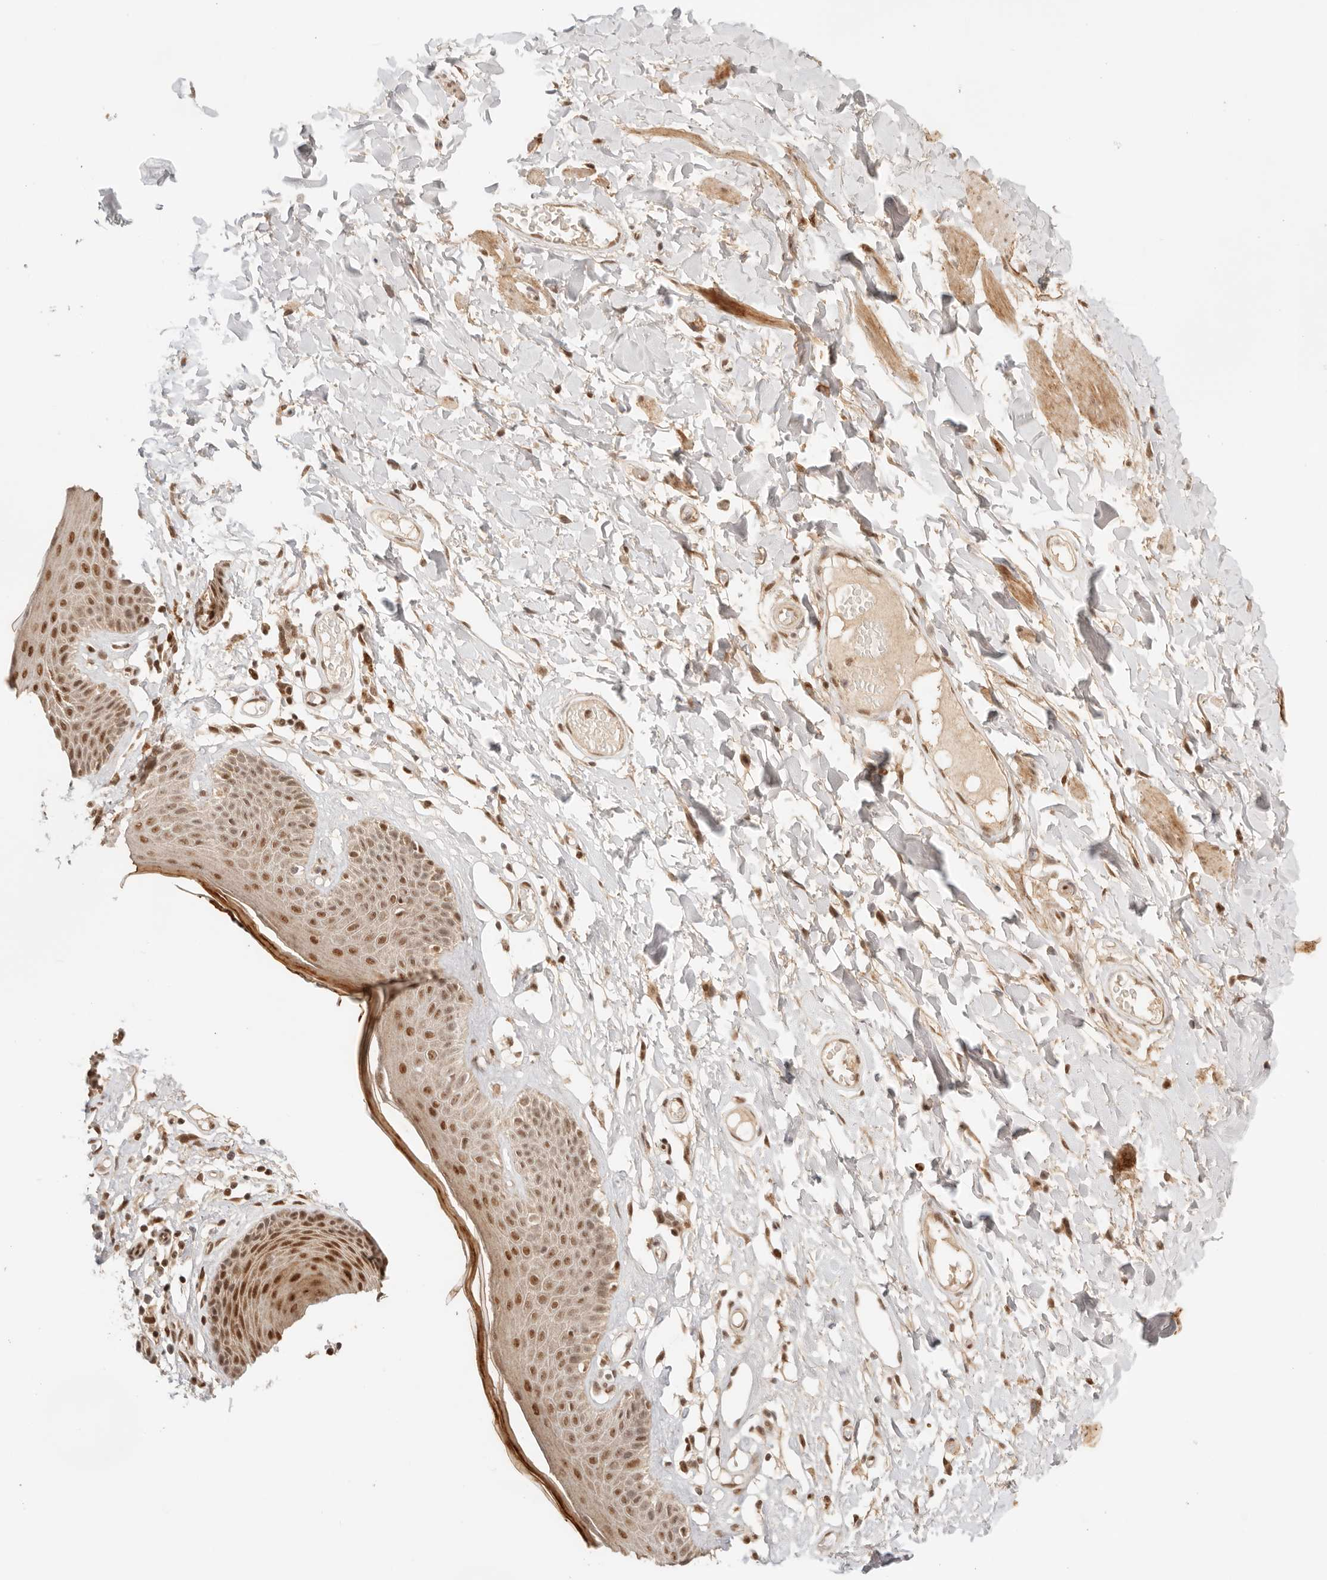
{"staining": {"intensity": "moderate", "quantity": ">75%", "location": "nuclear"}, "tissue": "skin", "cell_type": "Epidermal cells", "image_type": "normal", "snomed": [{"axis": "morphology", "description": "Normal tissue, NOS"}, {"axis": "topography", "description": "Vulva"}], "caption": "This is a photomicrograph of immunohistochemistry (IHC) staining of benign skin, which shows moderate staining in the nuclear of epidermal cells.", "gene": "GTF2E2", "patient": {"sex": "female", "age": 73}}